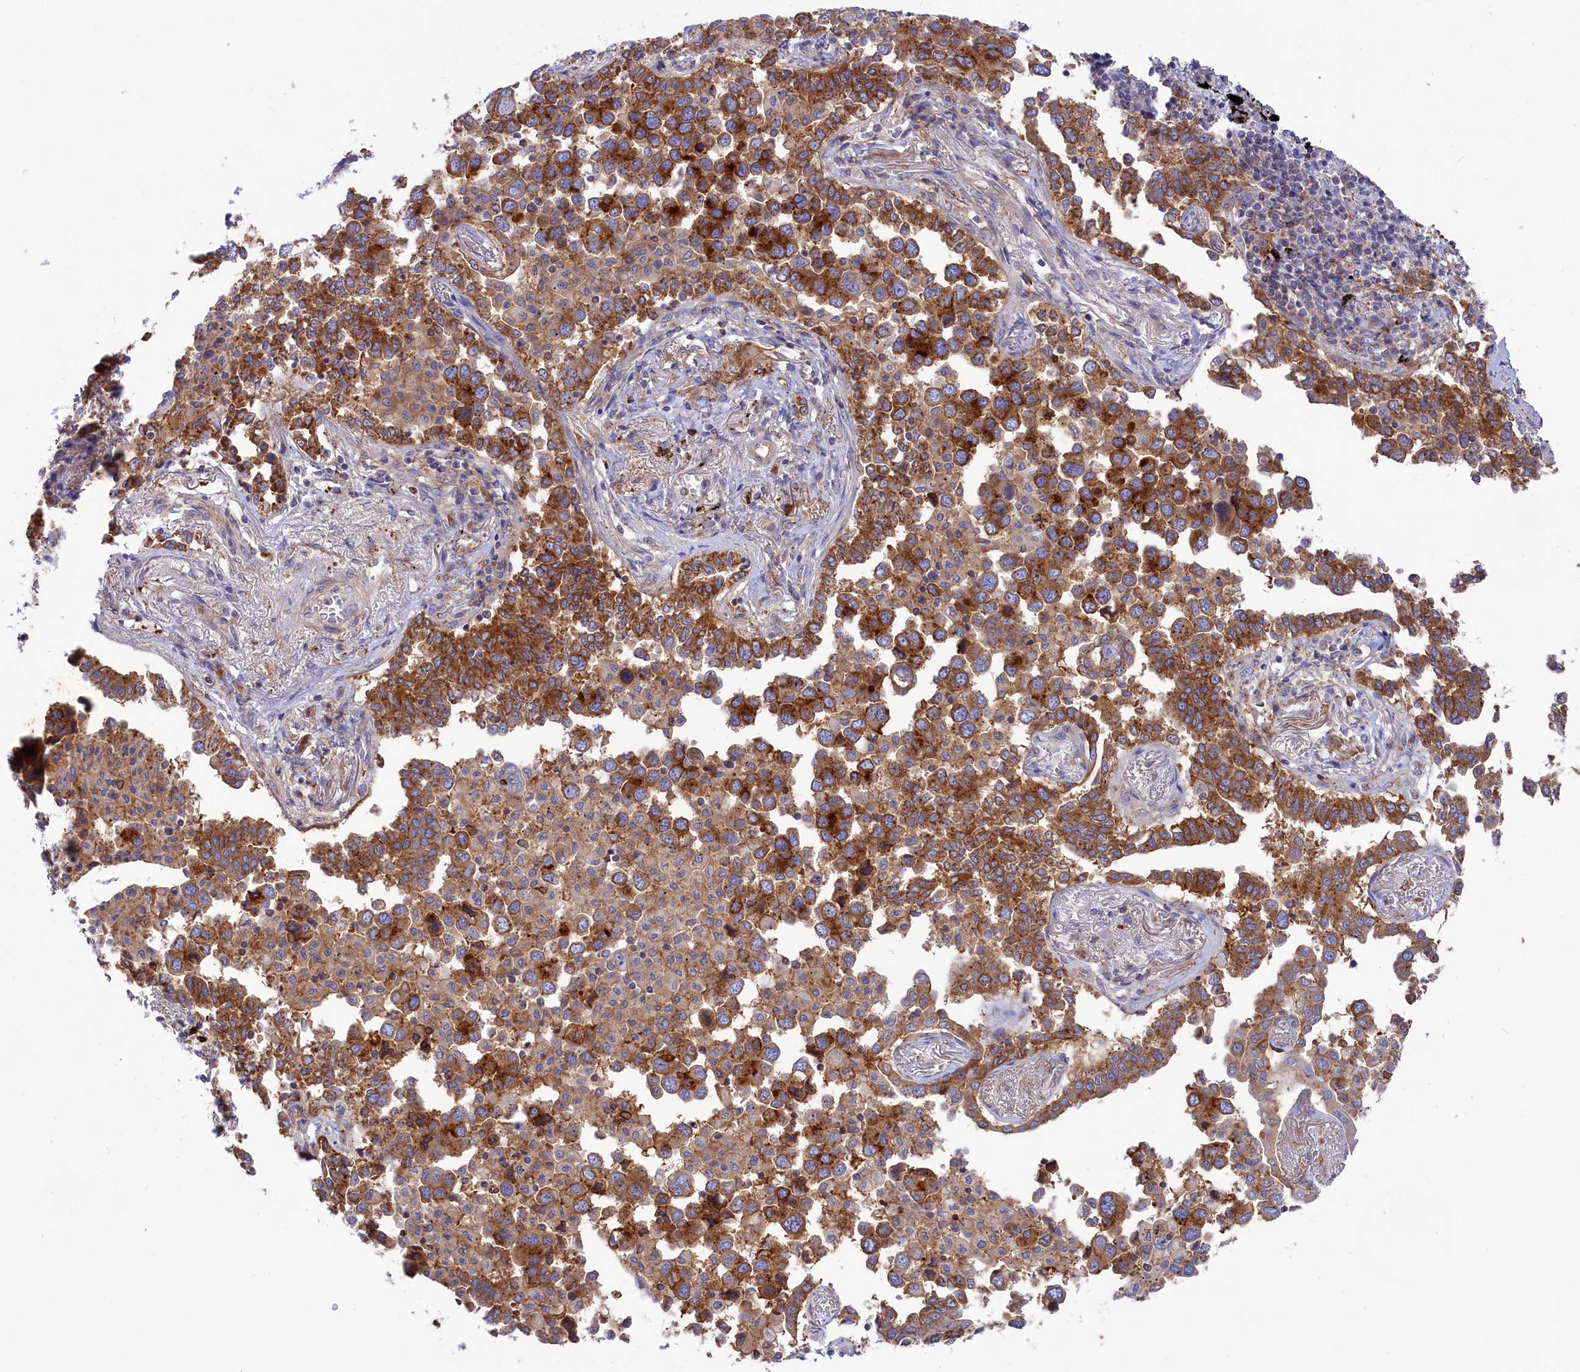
{"staining": {"intensity": "moderate", "quantity": ">75%", "location": "cytoplasmic/membranous"}, "tissue": "lung cancer", "cell_type": "Tumor cells", "image_type": "cancer", "snomed": [{"axis": "morphology", "description": "Adenocarcinoma, NOS"}, {"axis": "topography", "description": "Lung"}], "caption": "Tumor cells display moderate cytoplasmic/membranous positivity in approximately >75% of cells in lung cancer.", "gene": "SCAMP4", "patient": {"sex": "male", "age": 67}}